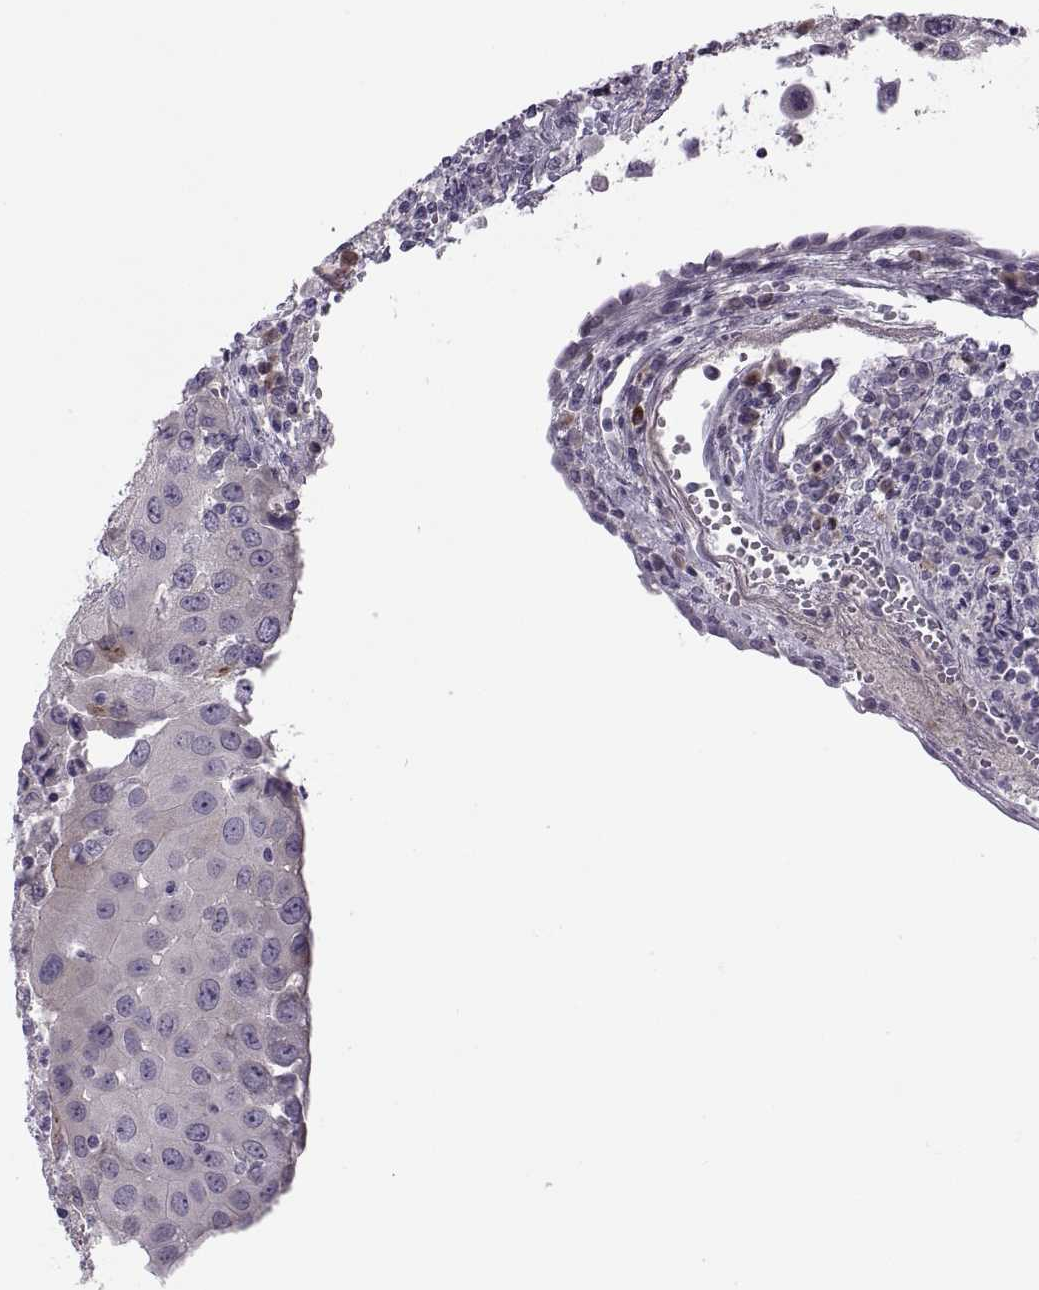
{"staining": {"intensity": "negative", "quantity": "none", "location": "none"}, "tissue": "urothelial cancer", "cell_type": "Tumor cells", "image_type": "cancer", "snomed": [{"axis": "morphology", "description": "Urothelial carcinoma, High grade"}, {"axis": "topography", "description": "Urinary bladder"}], "caption": "DAB (3,3'-diaminobenzidine) immunohistochemical staining of high-grade urothelial carcinoma reveals no significant positivity in tumor cells.", "gene": "H2AP", "patient": {"sex": "female", "age": 85}}